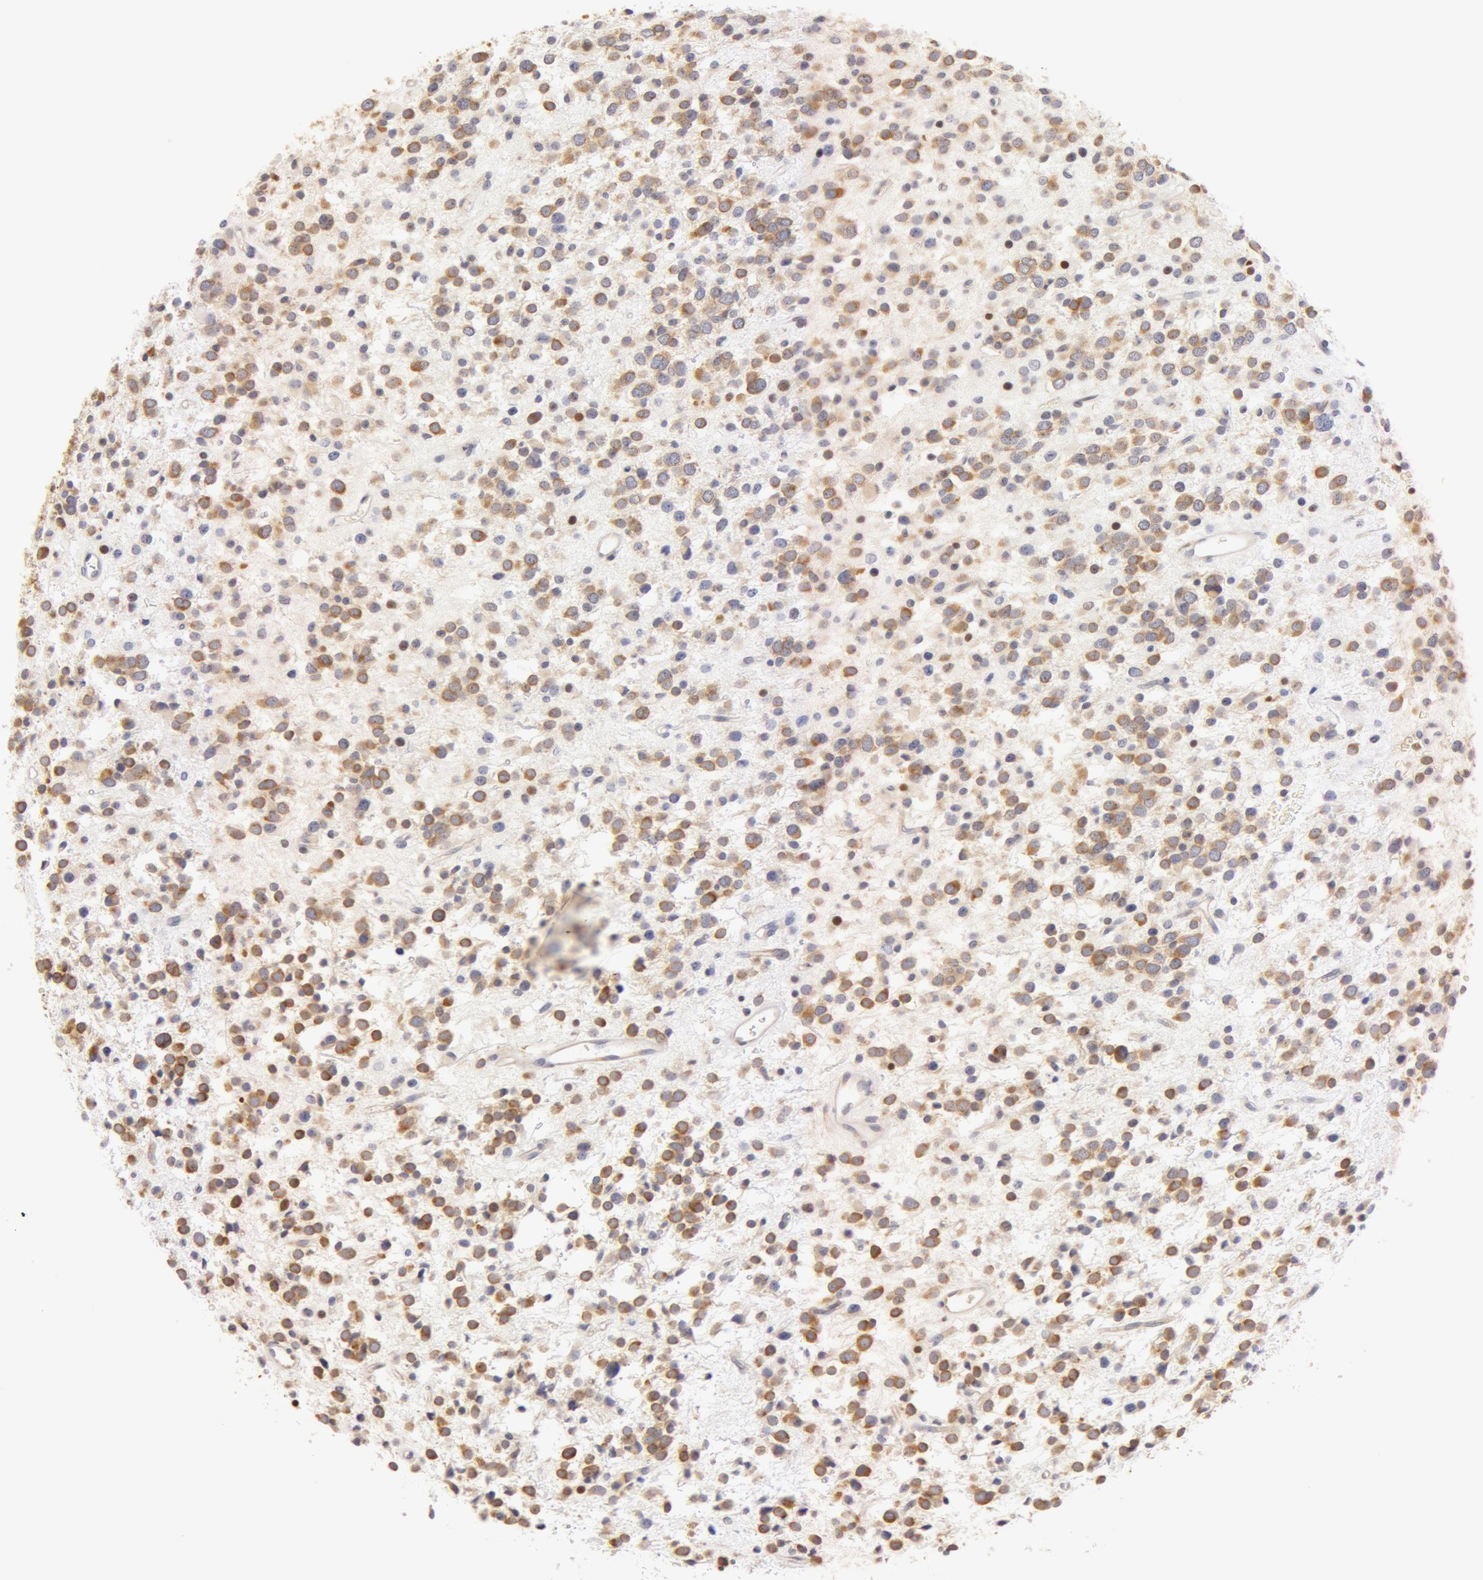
{"staining": {"intensity": "moderate", "quantity": "<25%", "location": "cytoplasmic/membranous"}, "tissue": "glioma", "cell_type": "Tumor cells", "image_type": "cancer", "snomed": [{"axis": "morphology", "description": "Glioma, malignant, Low grade"}, {"axis": "topography", "description": "Brain"}], "caption": "An image of malignant low-grade glioma stained for a protein reveals moderate cytoplasmic/membranous brown staining in tumor cells.", "gene": "DDX3Y", "patient": {"sex": "female", "age": 36}}